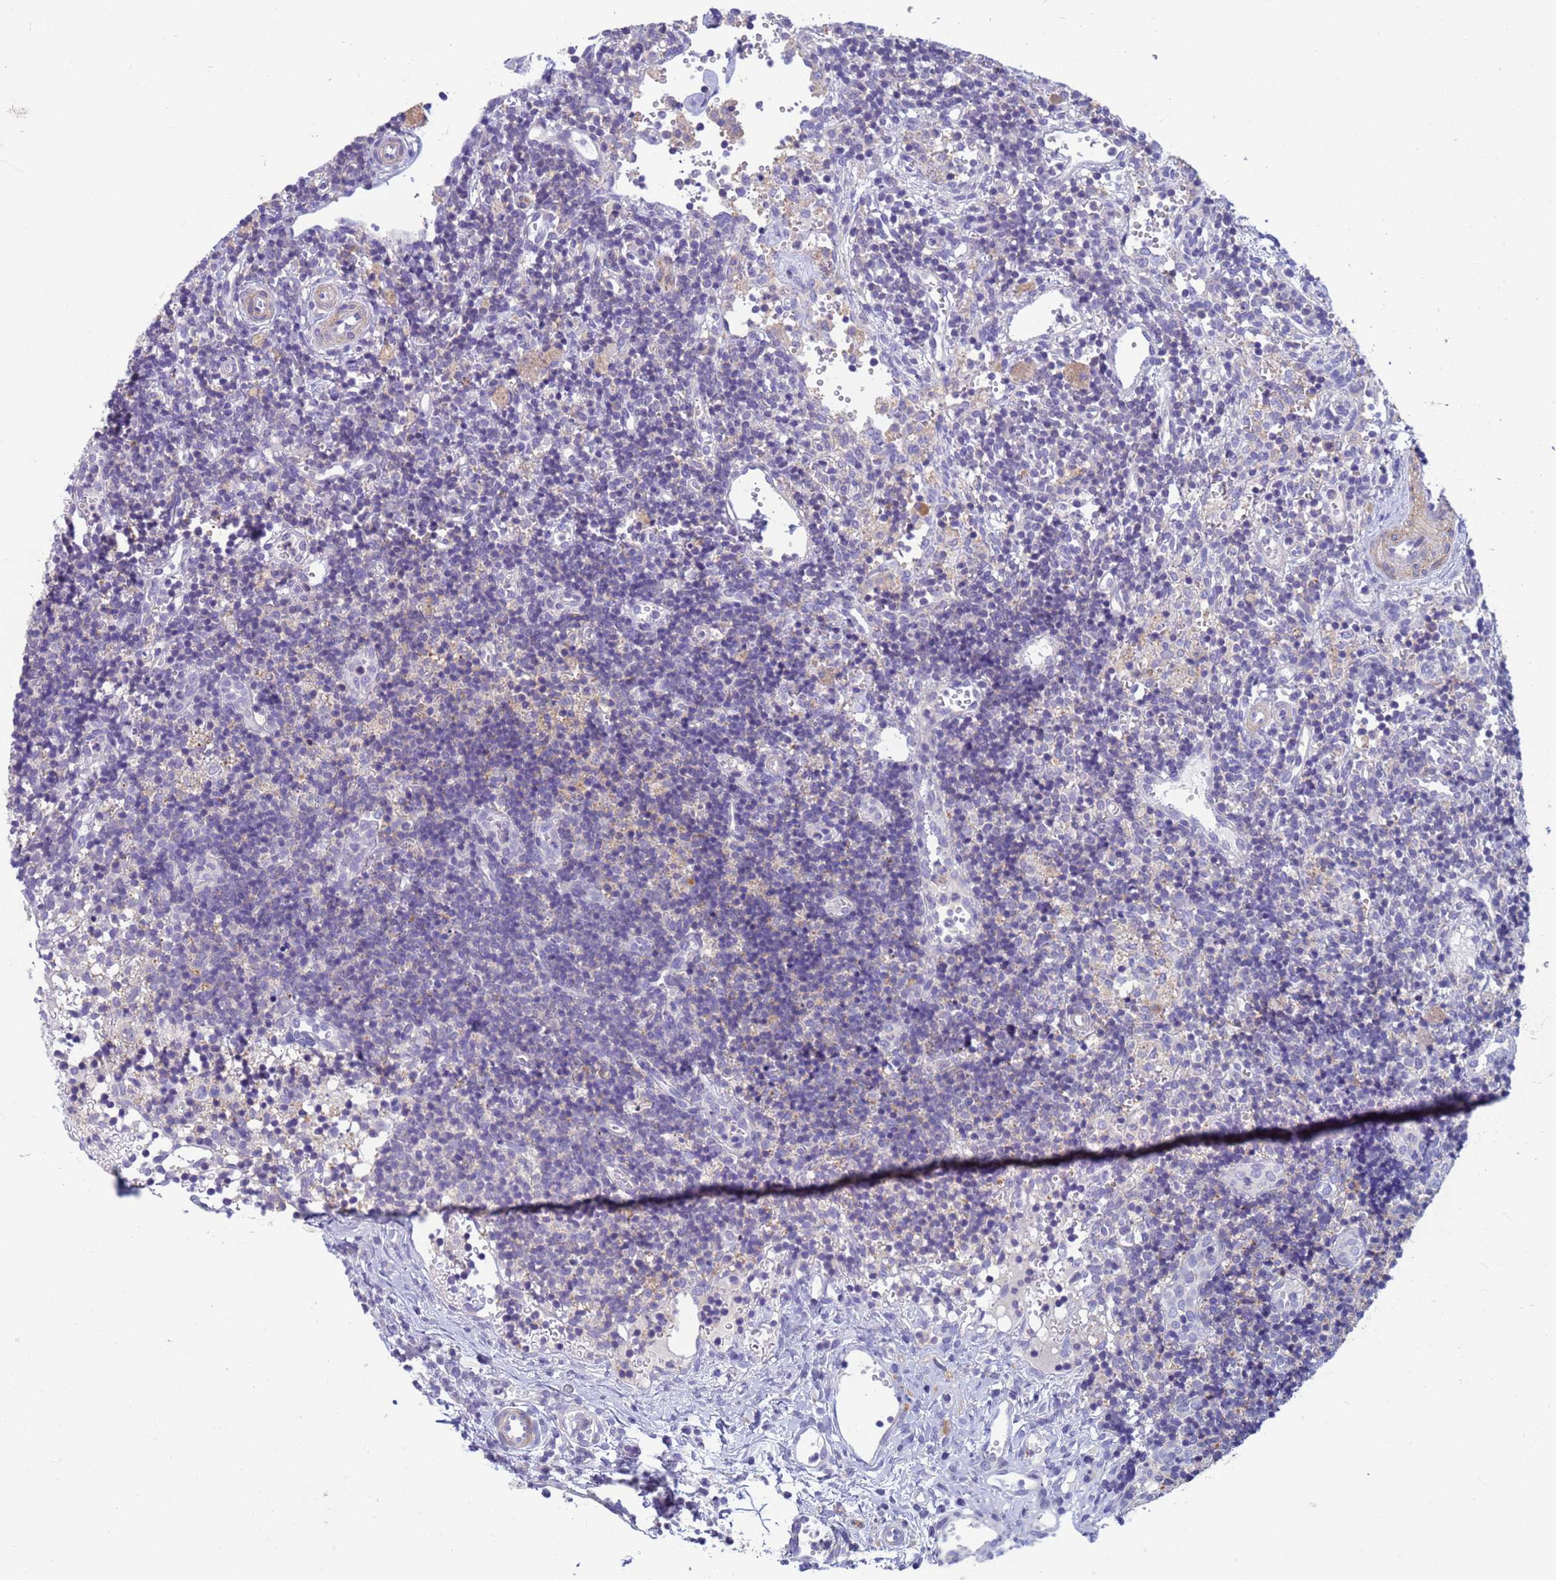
{"staining": {"intensity": "weak", "quantity": "<25%", "location": "cytoplasmic/membranous"}, "tissue": "lymph node", "cell_type": "Germinal center cells", "image_type": "normal", "snomed": [{"axis": "morphology", "description": "Normal tissue, NOS"}, {"axis": "topography", "description": "Lymph node"}], "caption": "Immunohistochemistry (IHC) of normal lymph node displays no positivity in germinal center cells.", "gene": "KLHL13", "patient": {"sex": "female", "age": 37}}